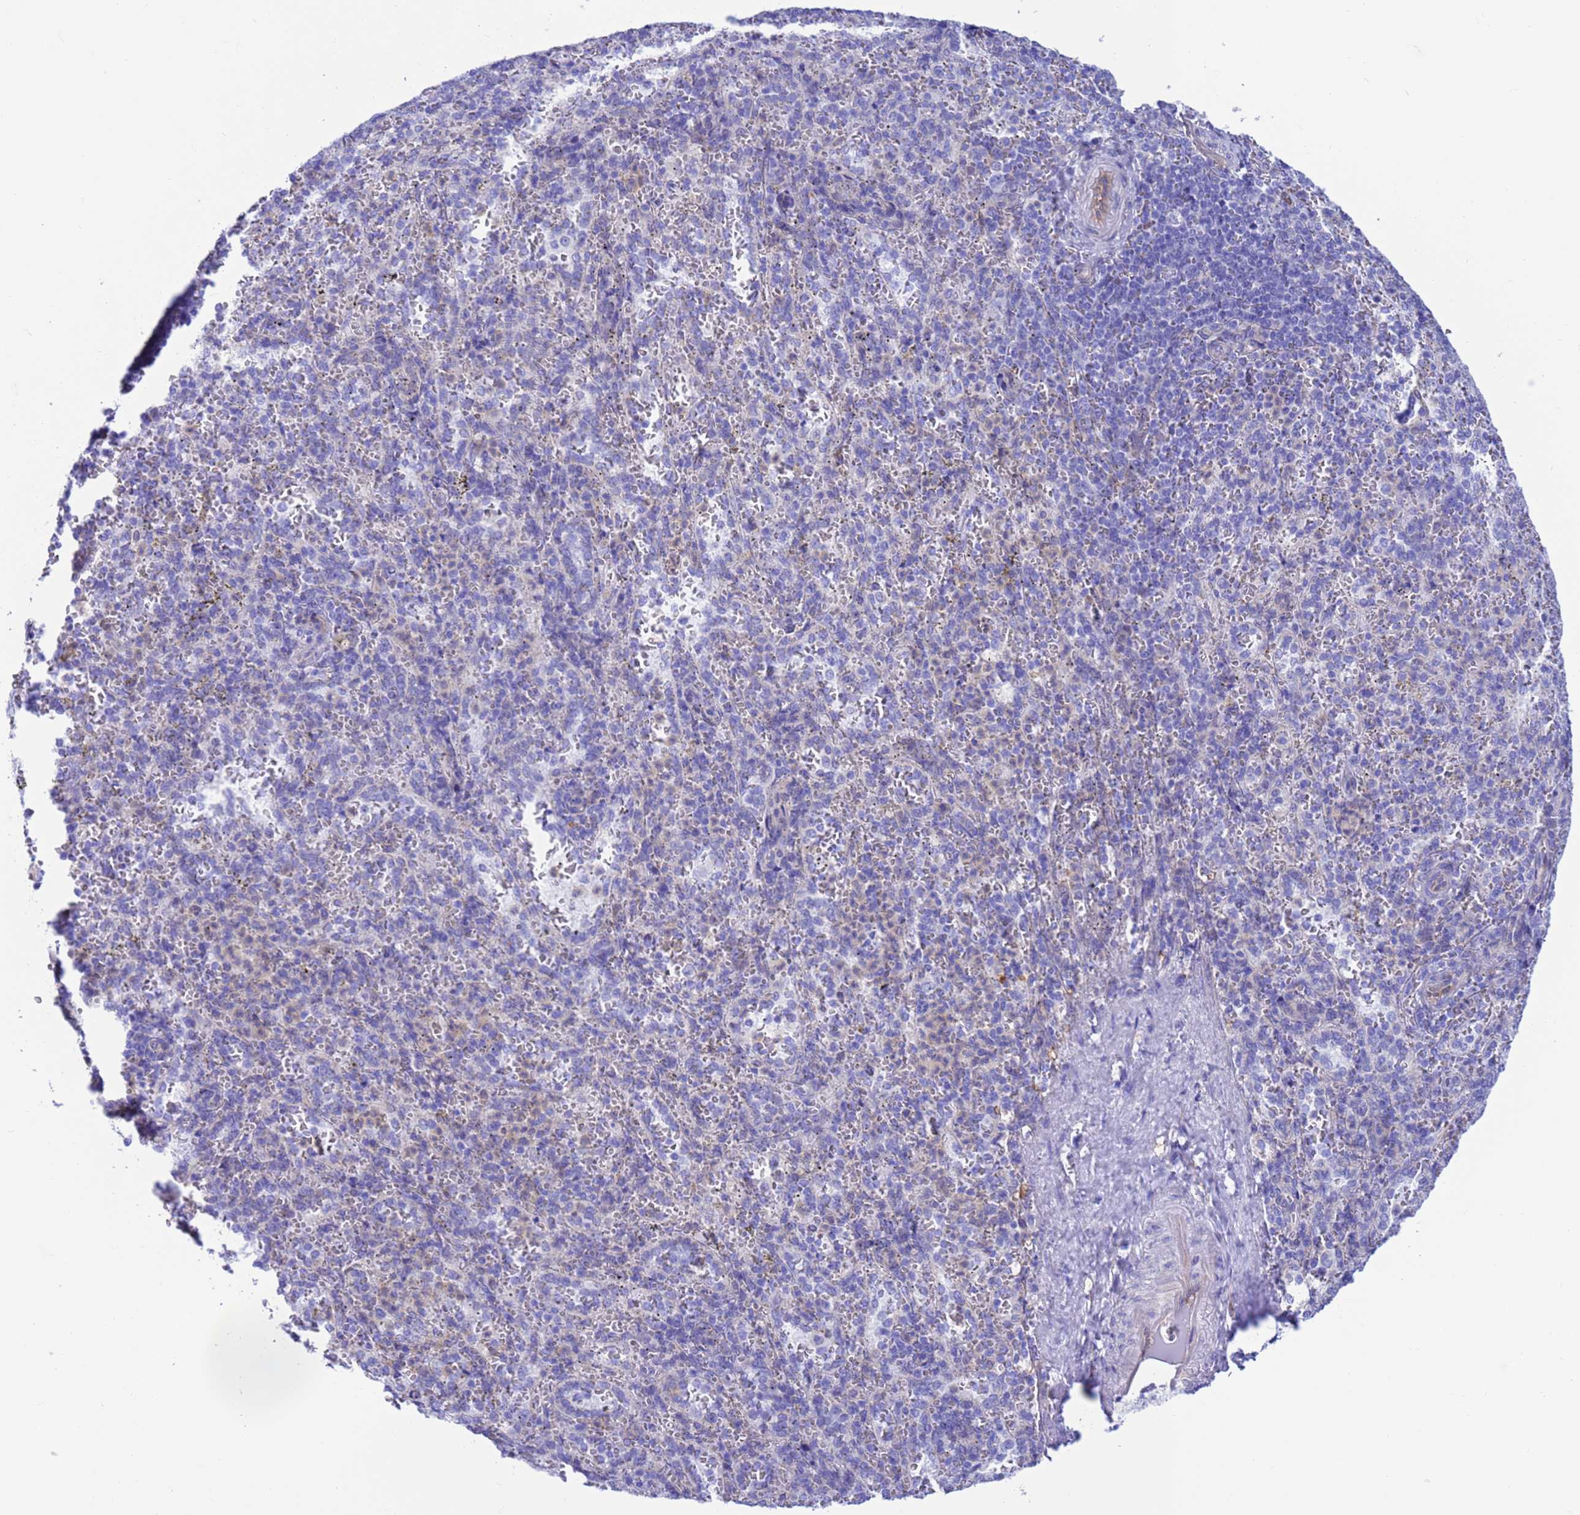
{"staining": {"intensity": "negative", "quantity": "none", "location": "none"}, "tissue": "spleen", "cell_type": "Cells in red pulp", "image_type": "normal", "snomed": [{"axis": "morphology", "description": "Normal tissue, NOS"}, {"axis": "topography", "description": "Spleen"}], "caption": "Immunohistochemistry of normal spleen demonstrates no expression in cells in red pulp.", "gene": "C6orf47", "patient": {"sex": "female", "age": 21}}